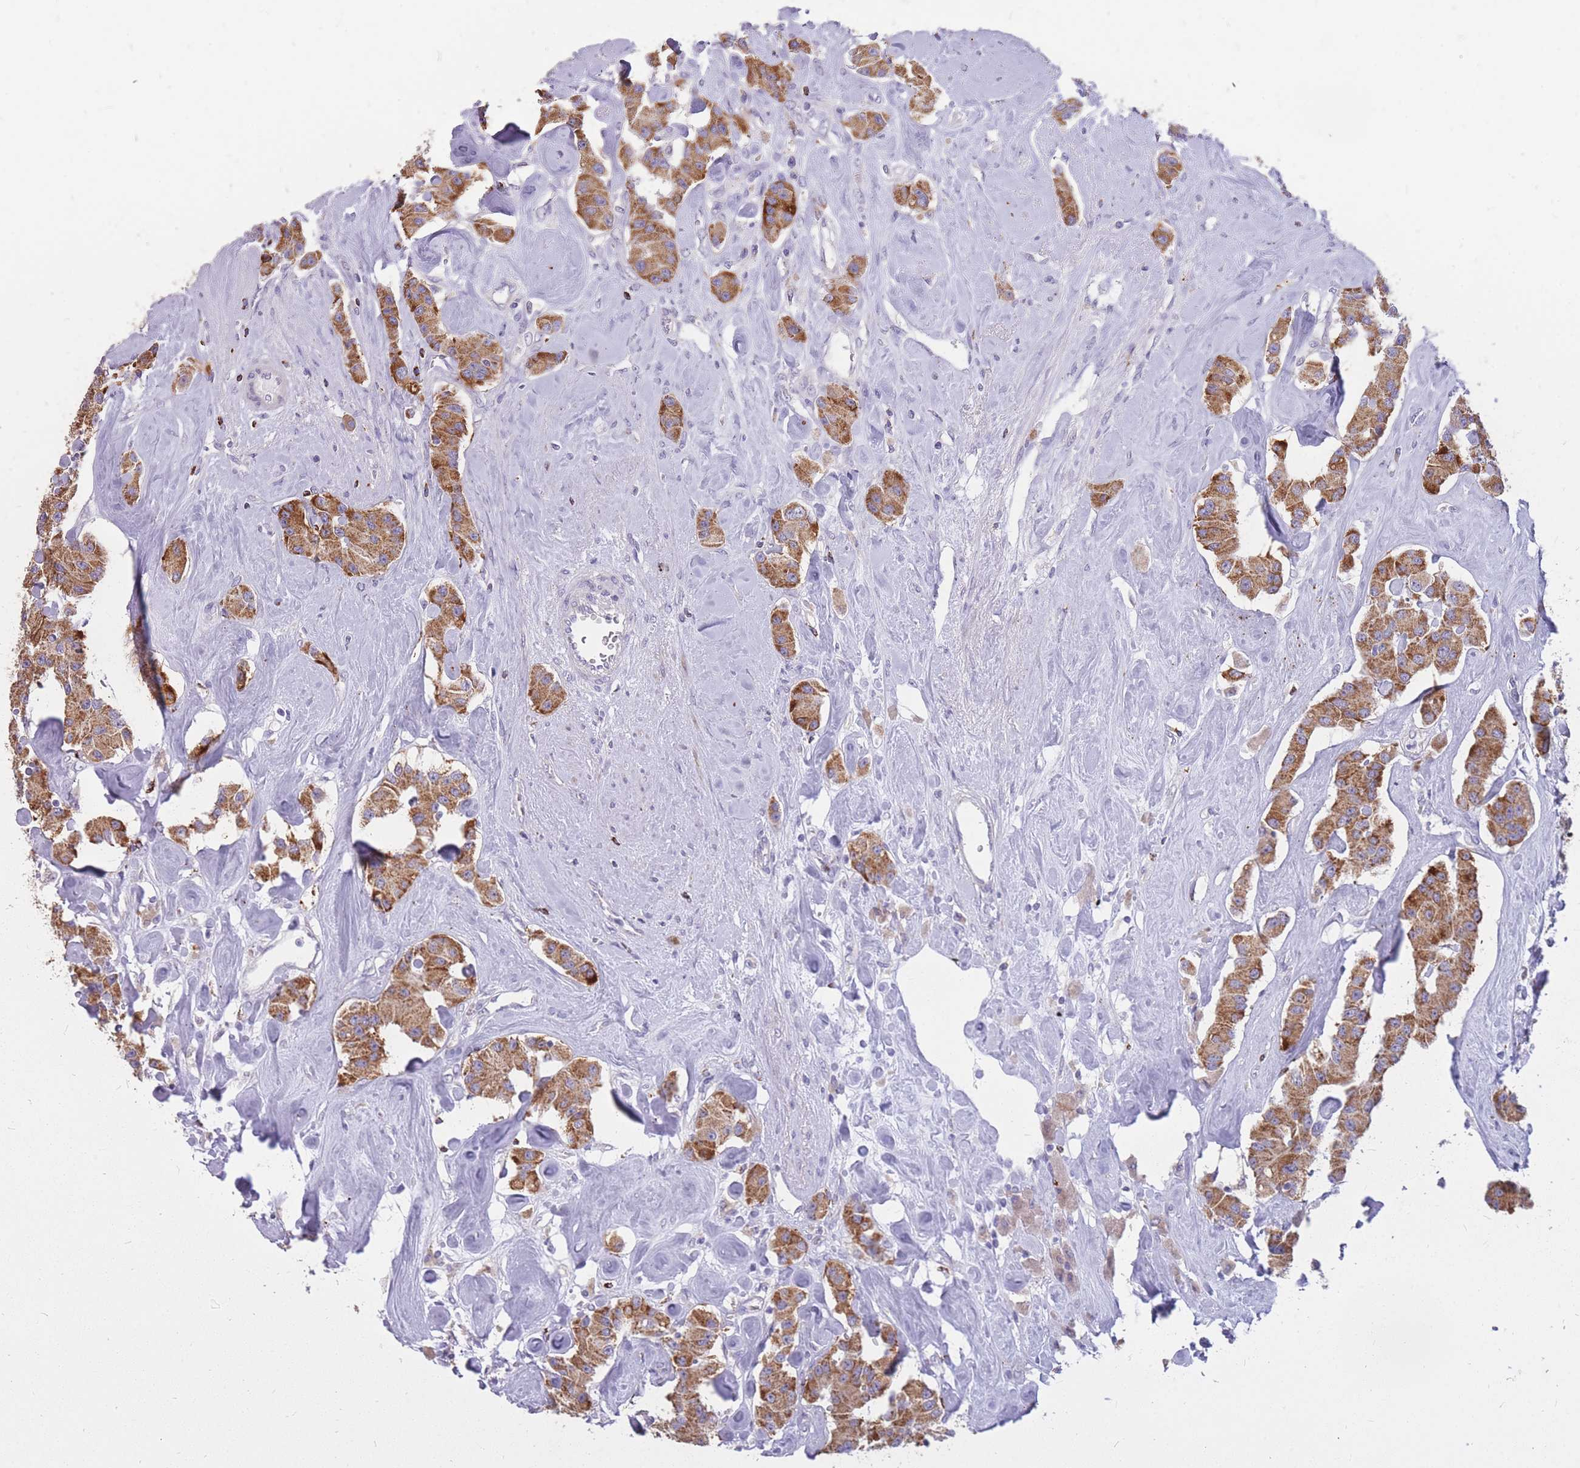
{"staining": {"intensity": "moderate", "quantity": ">75%", "location": "cytoplasmic/membranous"}, "tissue": "carcinoid", "cell_type": "Tumor cells", "image_type": "cancer", "snomed": [{"axis": "morphology", "description": "Carcinoid, malignant, NOS"}, {"axis": "topography", "description": "Pancreas"}], "caption": "DAB (3,3'-diaminobenzidine) immunohistochemical staining of human malignant carcinoid shows moderate cytoplasmic/membranous protein staining in approximately >75% of tumor cells. The staining was performed using DAB (3,3'-diaminobenzidine) to visualize the protein expression in brown, while the nuclei were stained in blue with hematoxylin (Magnification: 20x).", "gene": "RNF170", "patient": {"sex": "male", "age": 41}}